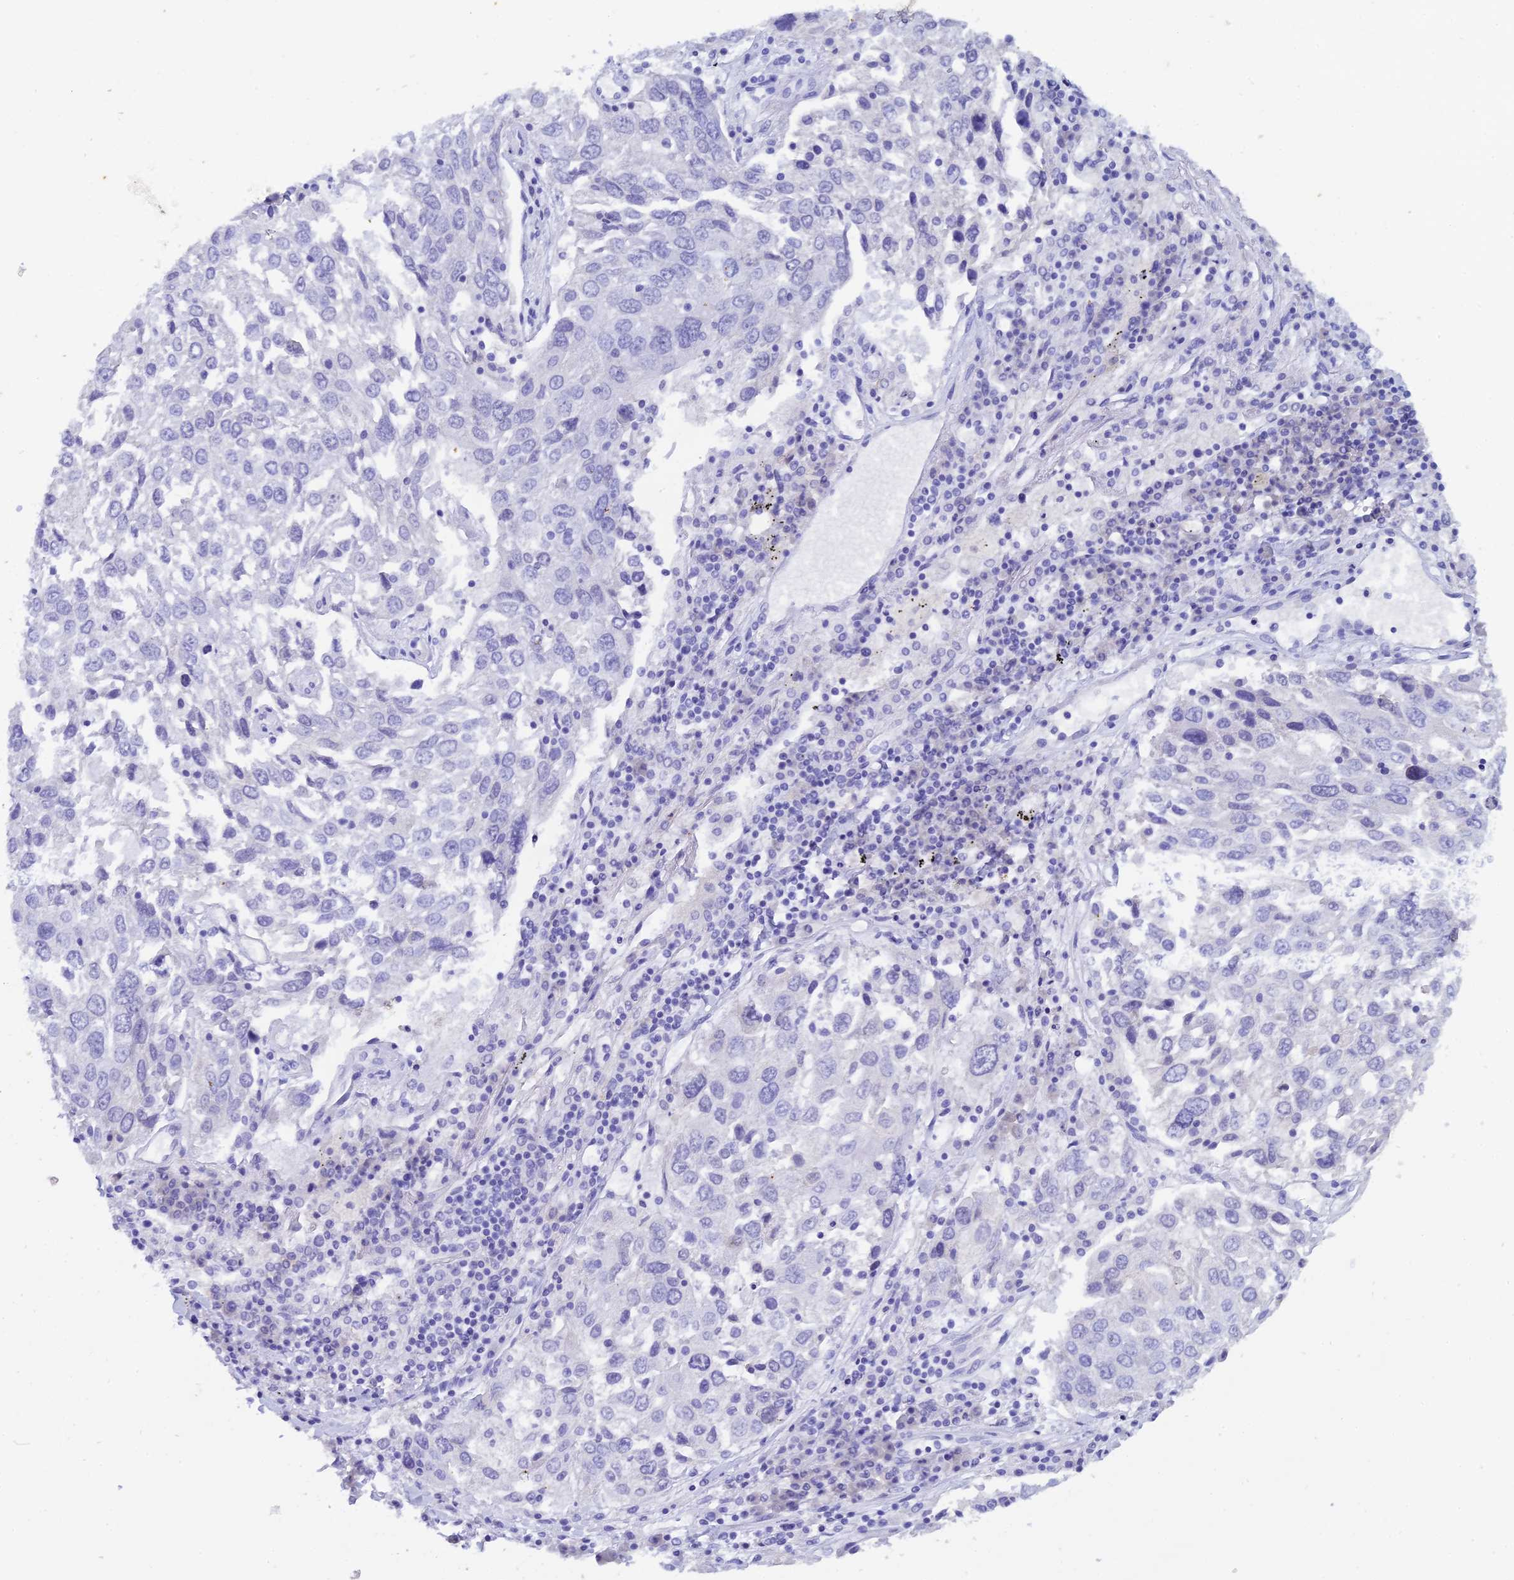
{"staining": {"intensity": "negative", "quantity": "none", "location": "none"}, "tissue": "lung cancer", "cell_type": "Tumor cells", "image_type": "cancer", "snomed": [{"axis": "morphology", "description": "Squamous cell carcinoma, NOS"}, {"axis": "topography", "description": "Lung"}], "caption": "Human lung cancer stained for a protein using immunohistochemistry shows no positivity in tumor cells.", "gene": "REG1A", "patient": {"sex": "male", "age": 65}}